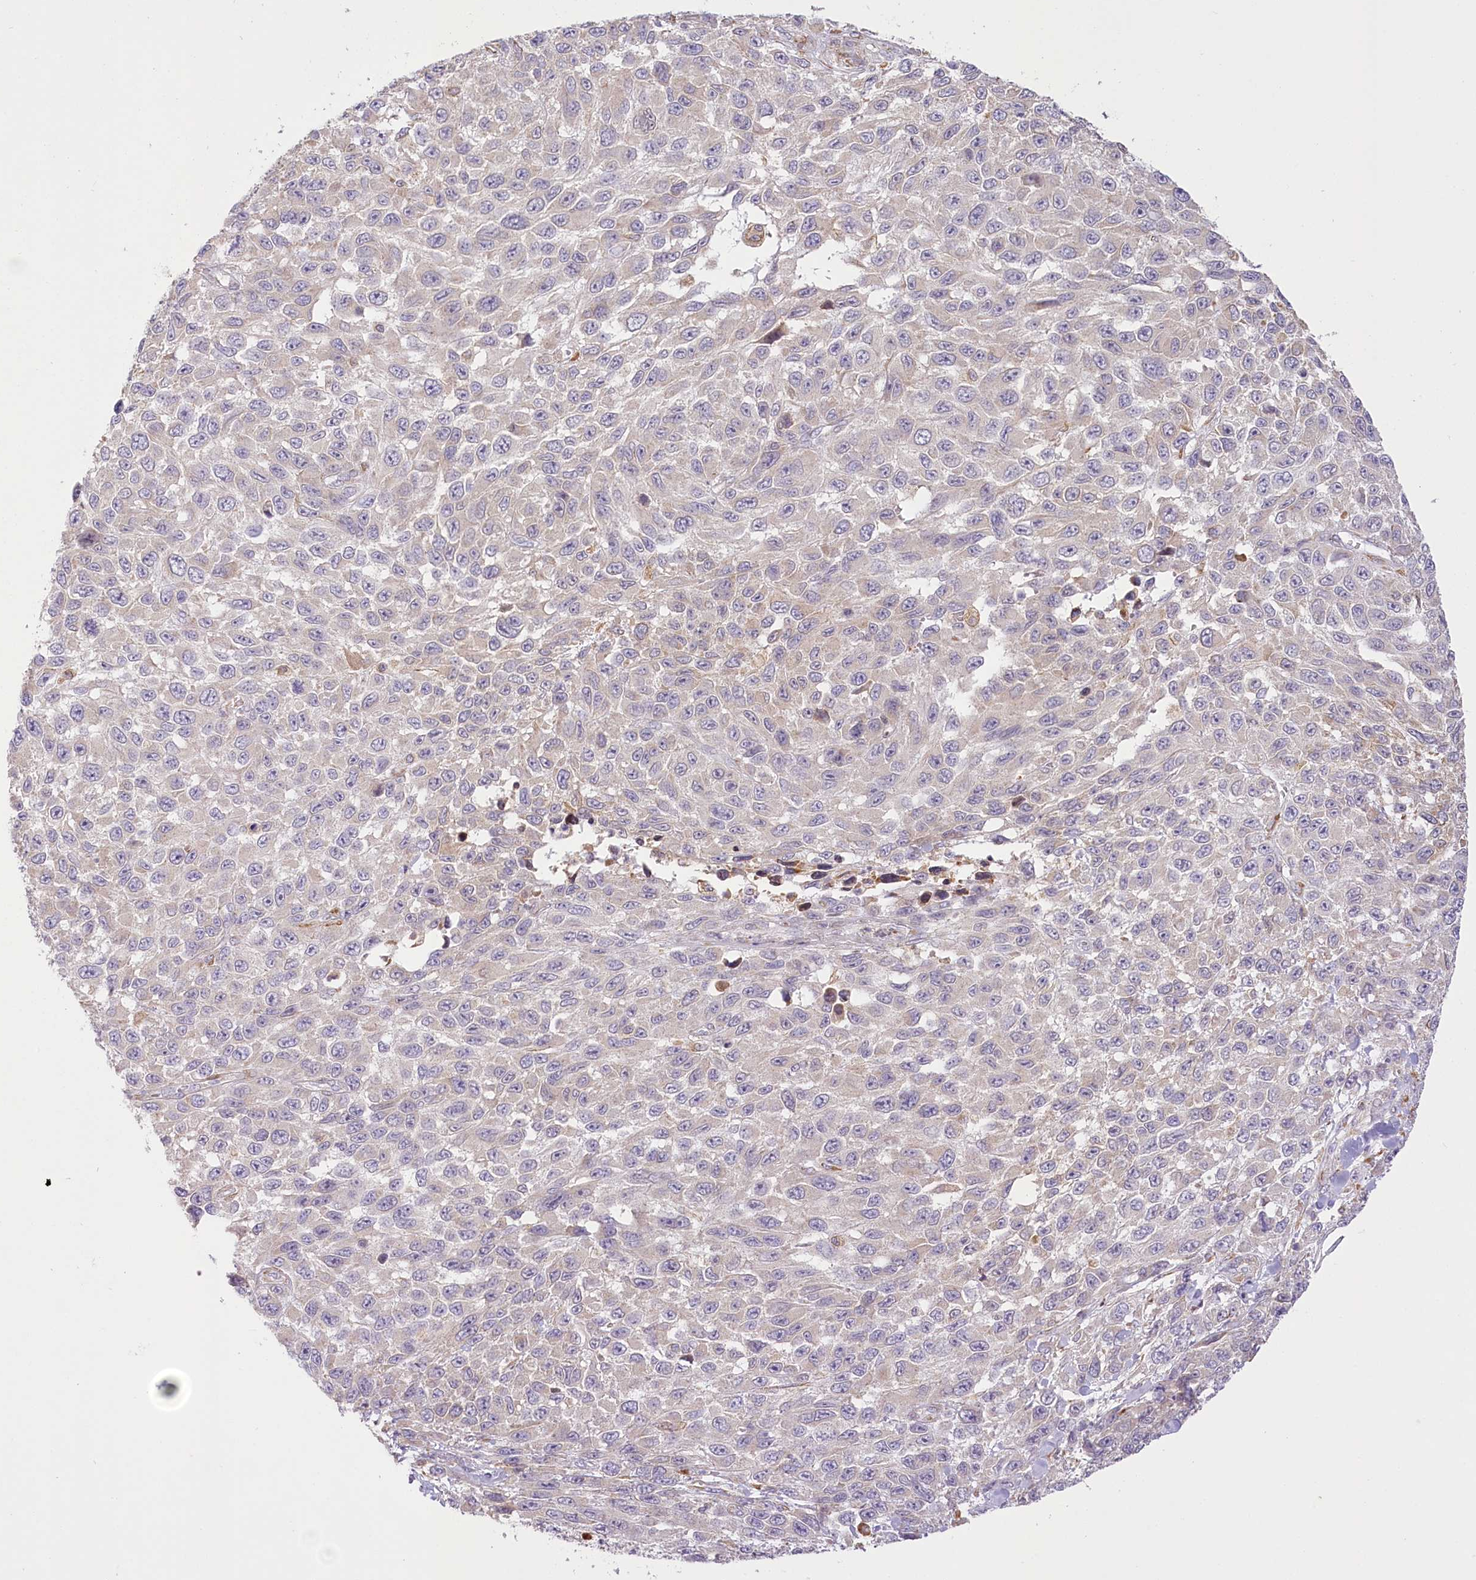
{"staining": {"intensity": "negative", "quantity": "none", "location": "none"}, "tissue": "melanoma", "cell_type": "Tumor cells", "image_type": "cancer", "snomed": [{"axis": "morphology", "description": "Normal tissue, NOS"}, {"axis": "morphology", "description": "Malignant melanoma, NOS"}, {"axis": "topography", "description": "Skin"}], "caption": "High power microscopy photomicrograph of an immunohistochemistry (IHC) histopathology image of melanoma, revealing no significant expression in tumor cells. The staining was performed using DAB to visualize the protein expression in brown, while the nuclei were stained in blue with hematoxylin (Magnification: 20x).", "gene": "NCKAP5", "patient": {"sex": "female", "age": 96}}